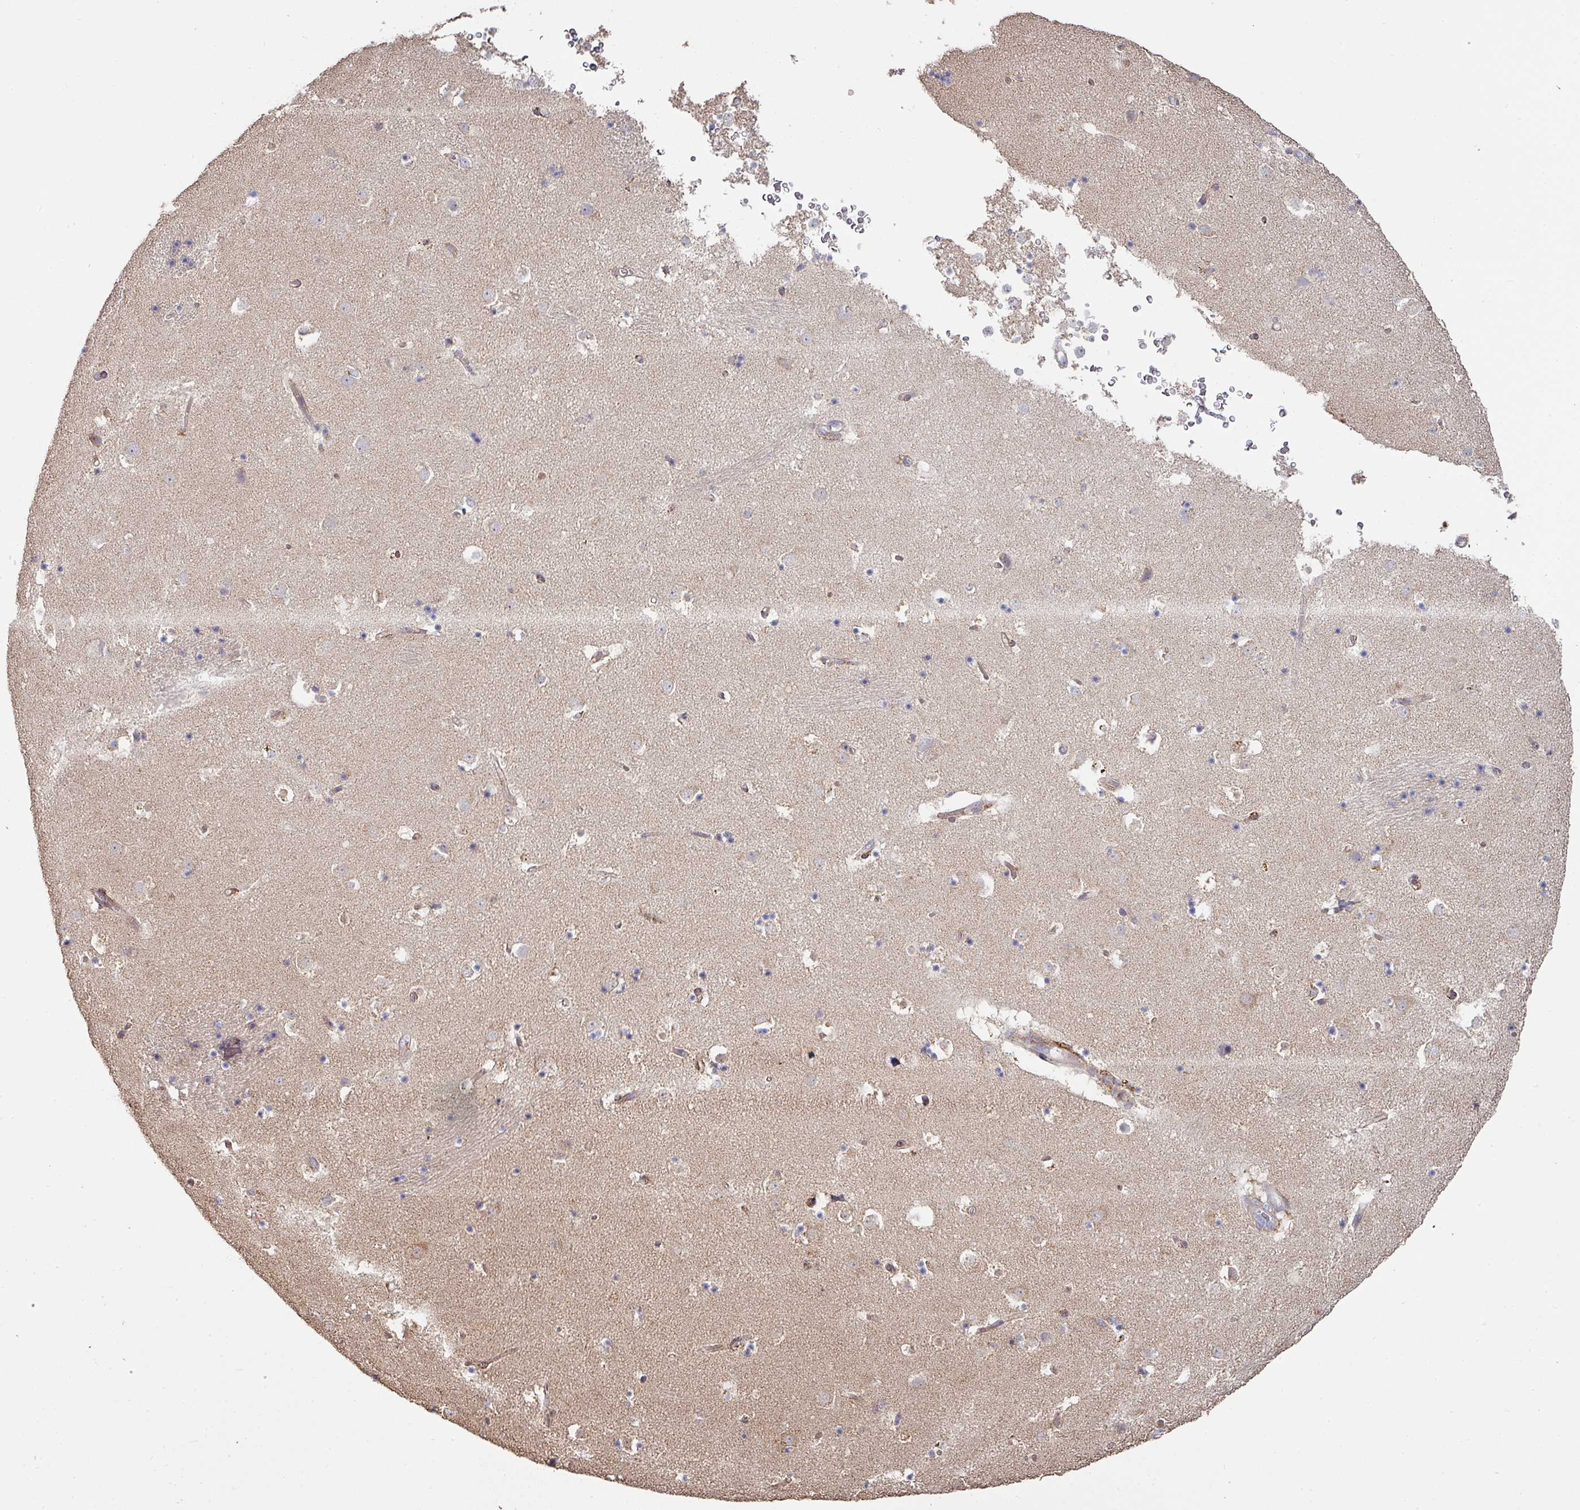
{"staining": {"intensity": "negative", "quantity": "none", "location": "none"}, "tissue": "caudate", "cell_type": "Glial cells", "image_type": "normal", "snomed": [{"axis": "morphology", "description": "Normal tissue, NOS"}, {"axis": "topography", "description": "Lateral ventricle wall"}], "caption": "Glial cells show no significant protein expression in benign caudate. The staining is performed using DAB brown chromogen with nuclei counter-stained in using hematoxylin.", "gene": "ZNF268", "patient": {"sex": "male", "age": 58}}